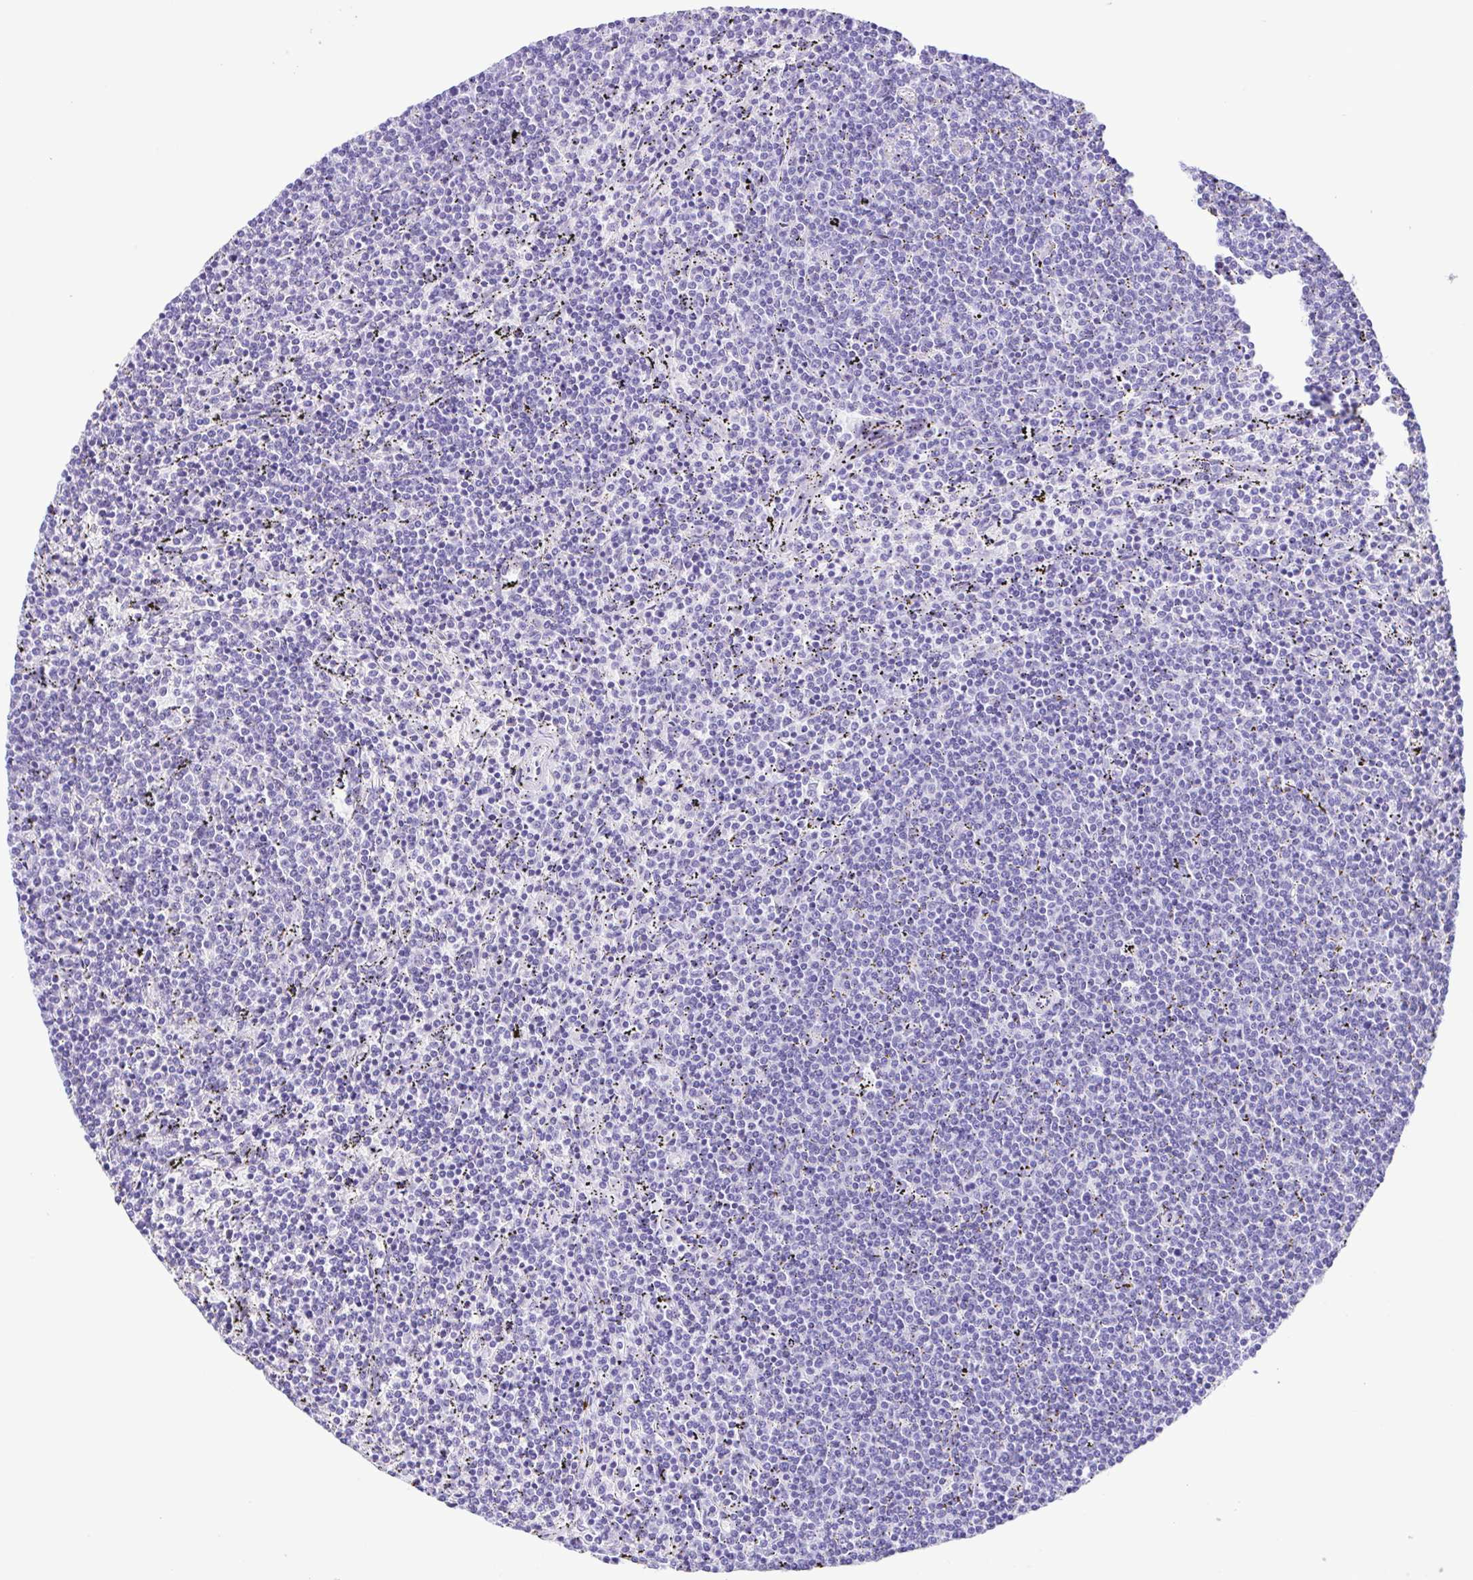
{"staining": {"intensity": "negative", "quantity": "none", "location": "none"}, "tissue": "lymphoma", "cell_type": "Tumor cells", "image_type": "cancer", "snomed": [{"axis": "morphology", "description": "Malignant lymphoma, non-Hodgkin's type, Low grade"}, {"axis": "topography", "description": "Spleen"}], "caption": "Tumor cells are negative for brown protein staining in lymphoma. (DAB immunohistochemistry with hematoxylin counter stain).", "gene": "TGM3", "patient": {"sex": "female", "age": 50}}